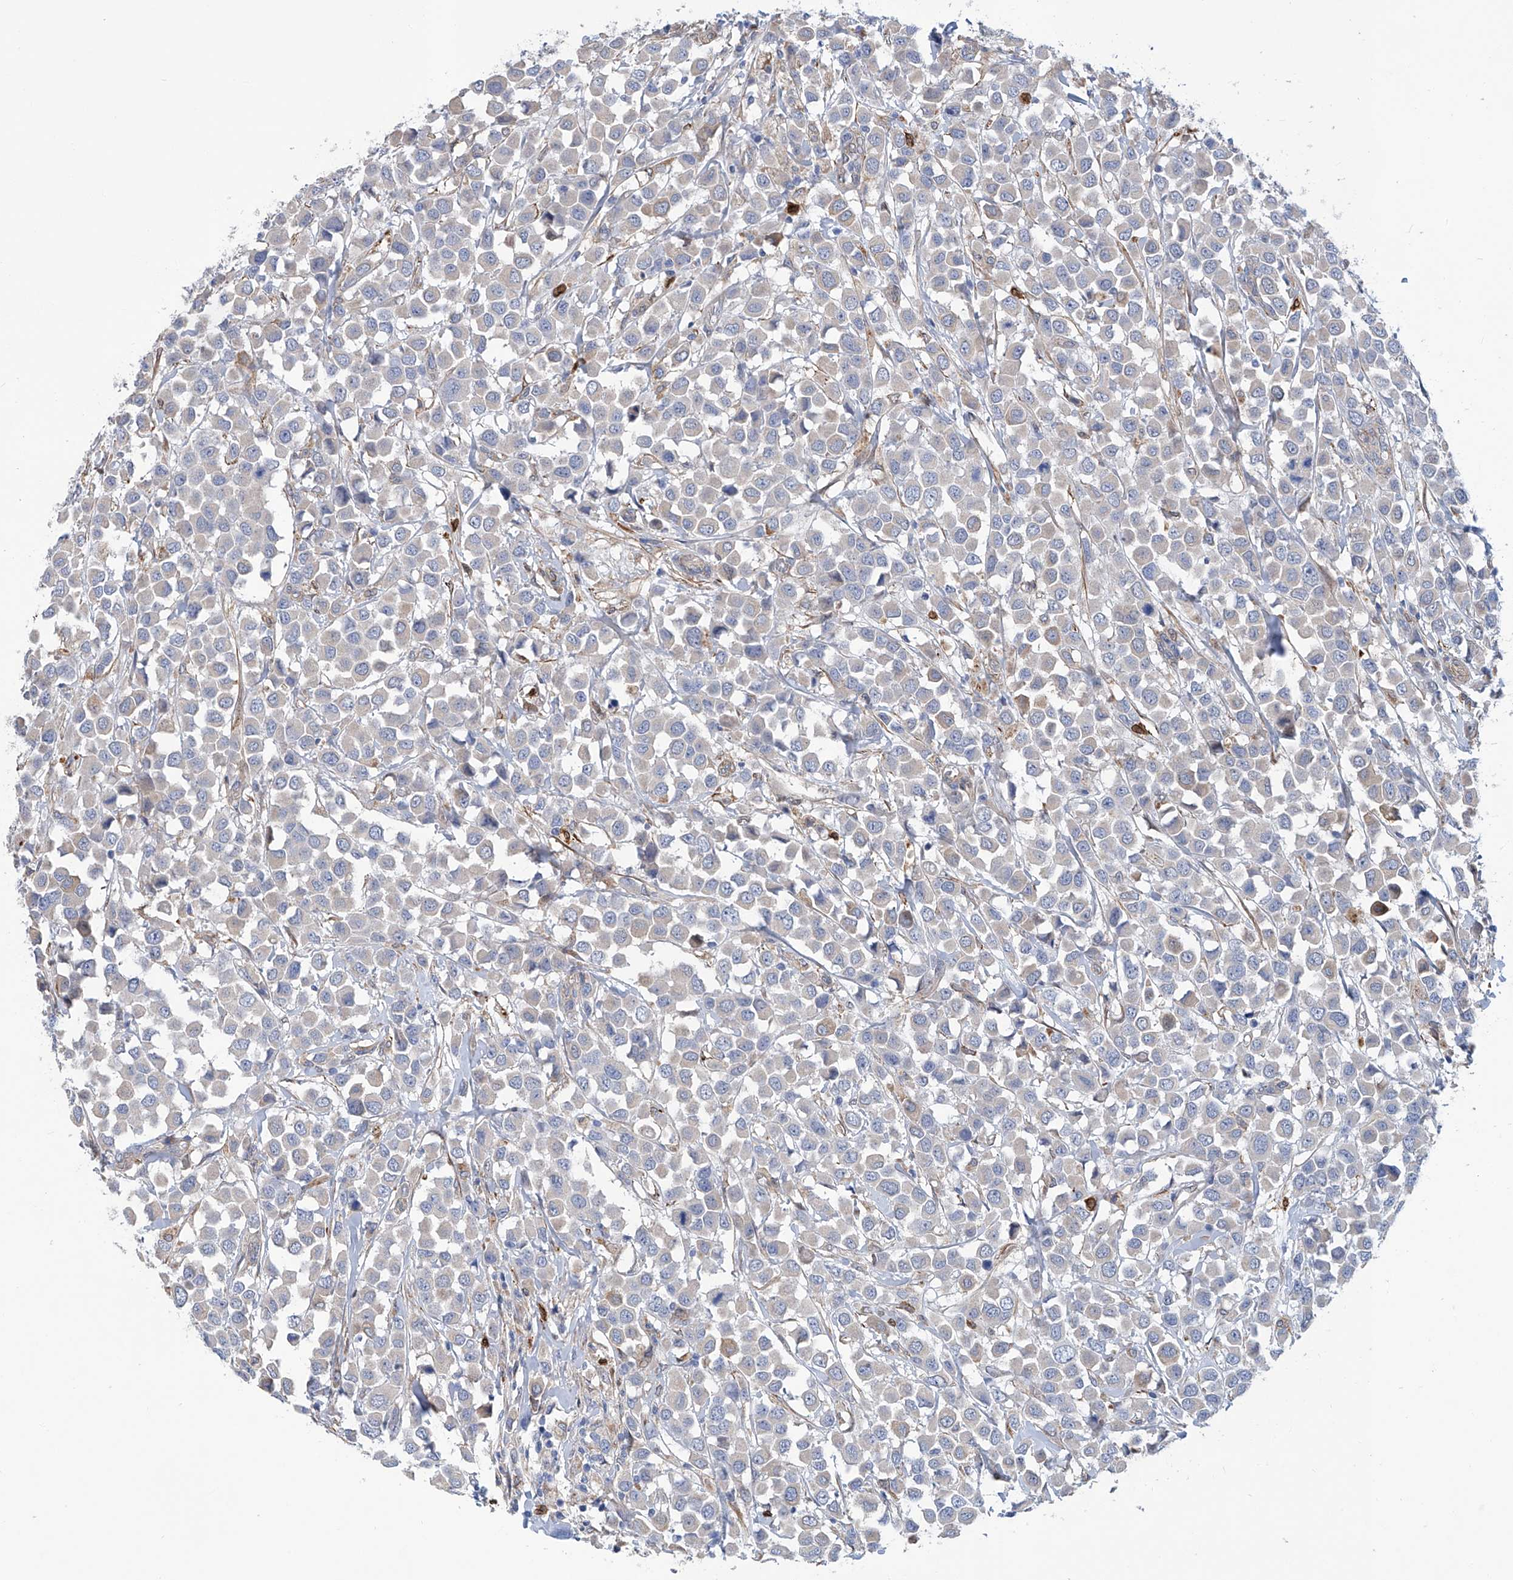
{"staining": {"intensity": "negative", "quantity": "none", "location": "none"}, "tissue": "breast cancer", "cell_type": "Tumor cells", "image_type": "cancer", "snomed": [{"axis": "morphology", "description": "Duct carcinoma"}, {"axis": "topography", "description": "Breast"}], "caption": "There is no significant staining in tumor cells of breast cancer. (DAB (3,3'-diaminobenzidine) immunohistochemistry, high magnification).", "gene": "TNN", "patient": {"sex": "female", "age": 61}}